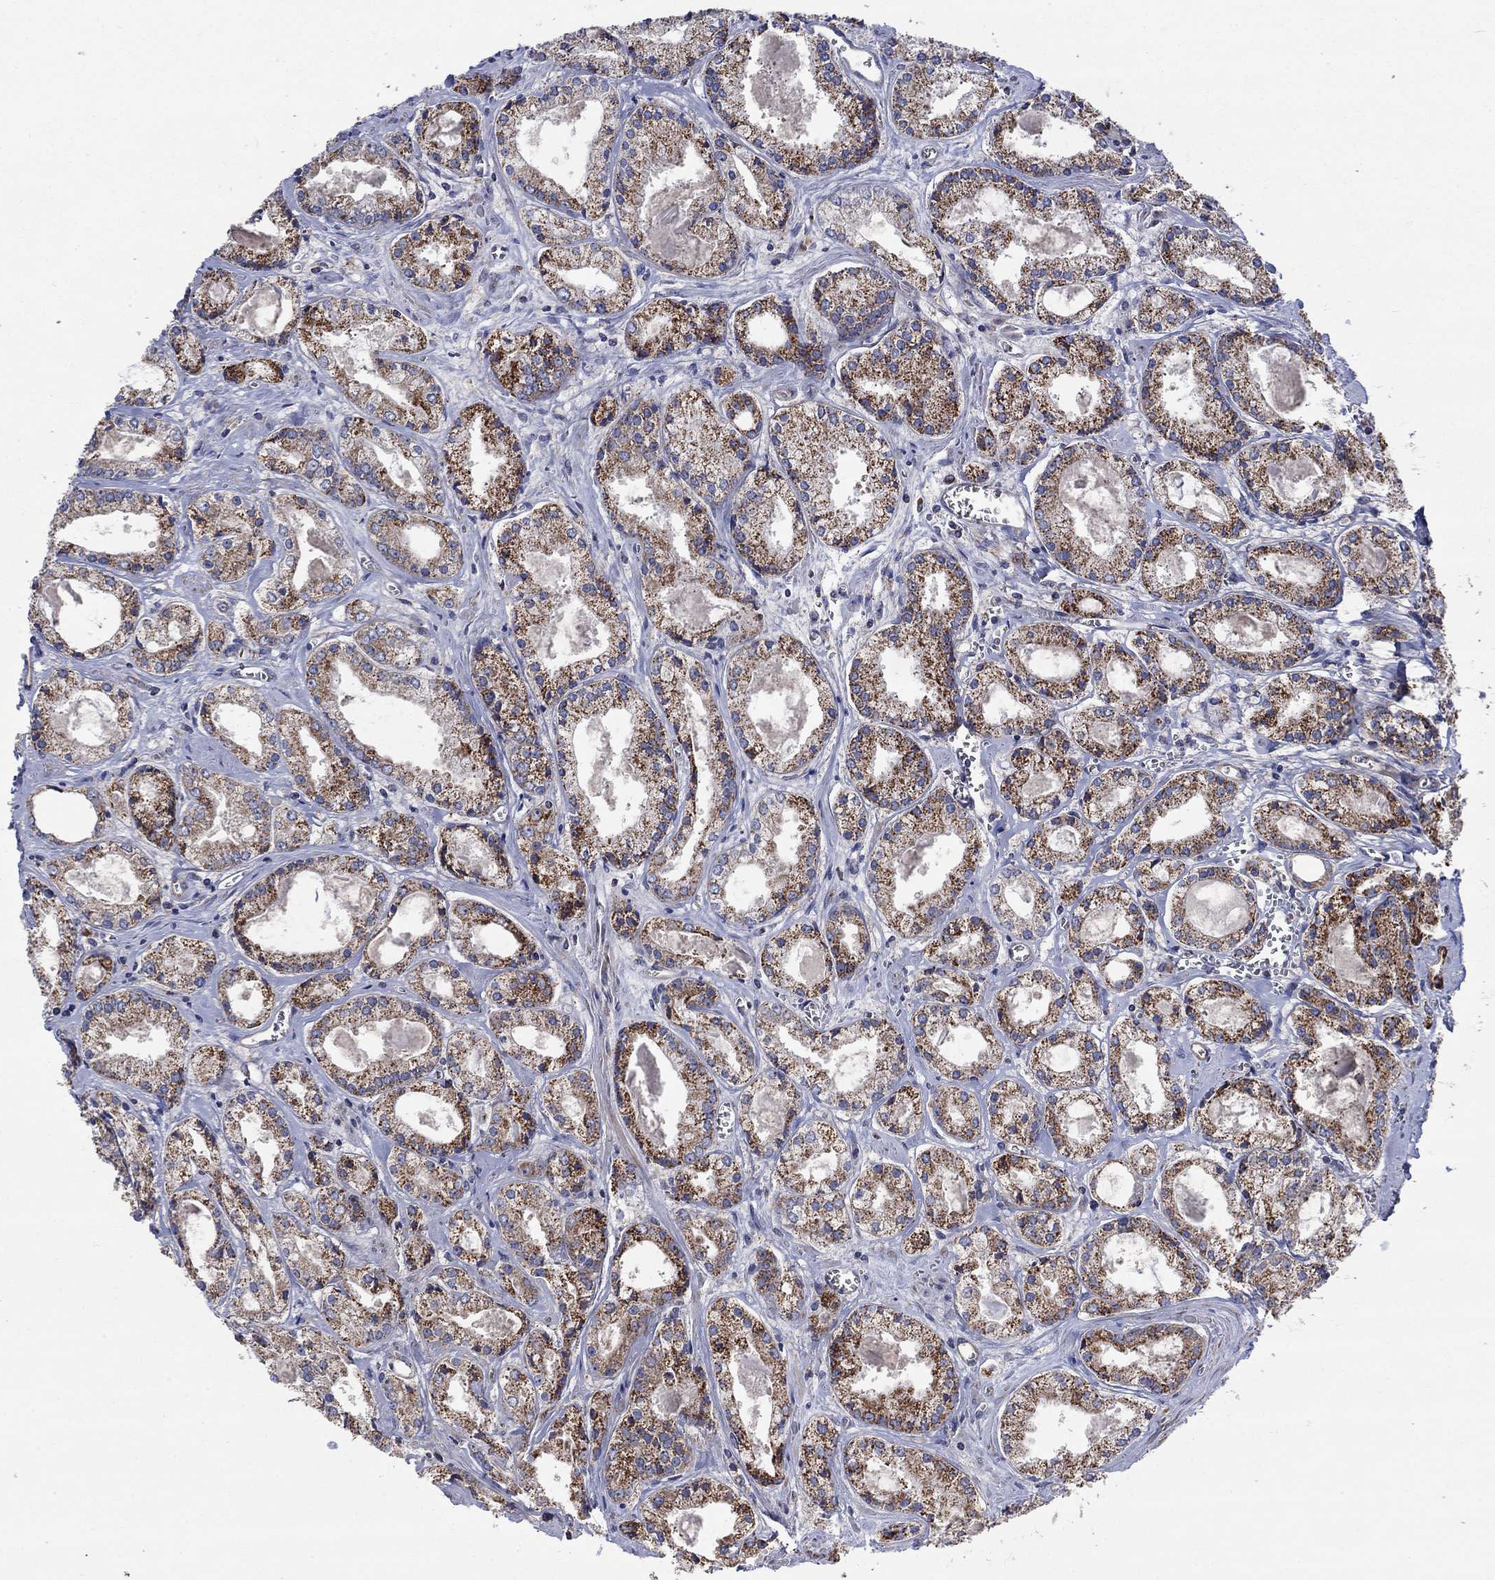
{"staining": {"intensity": "strong", "quantity": "25%-75%", "location": "cytoplasmic/membranous"}, "tissue": "prostate cancer", "cell_type": "Tumor cells", "image_type": "cancer", "snomed": [{"axis": "morphology", "description": "Adenocarcinoma, NOS"}, {"axis": "topography", "description": "Prostate"}], "caption": "Prostate cancer tissue exhibits strong cytoplasmic/membranous positivity in approximately 25%-75% of tumor cells (Brightfield microscopy of DAB IHC at high magnification).", "gene": "RPLP0", "patient": {"sex": "male", "age": 72}}